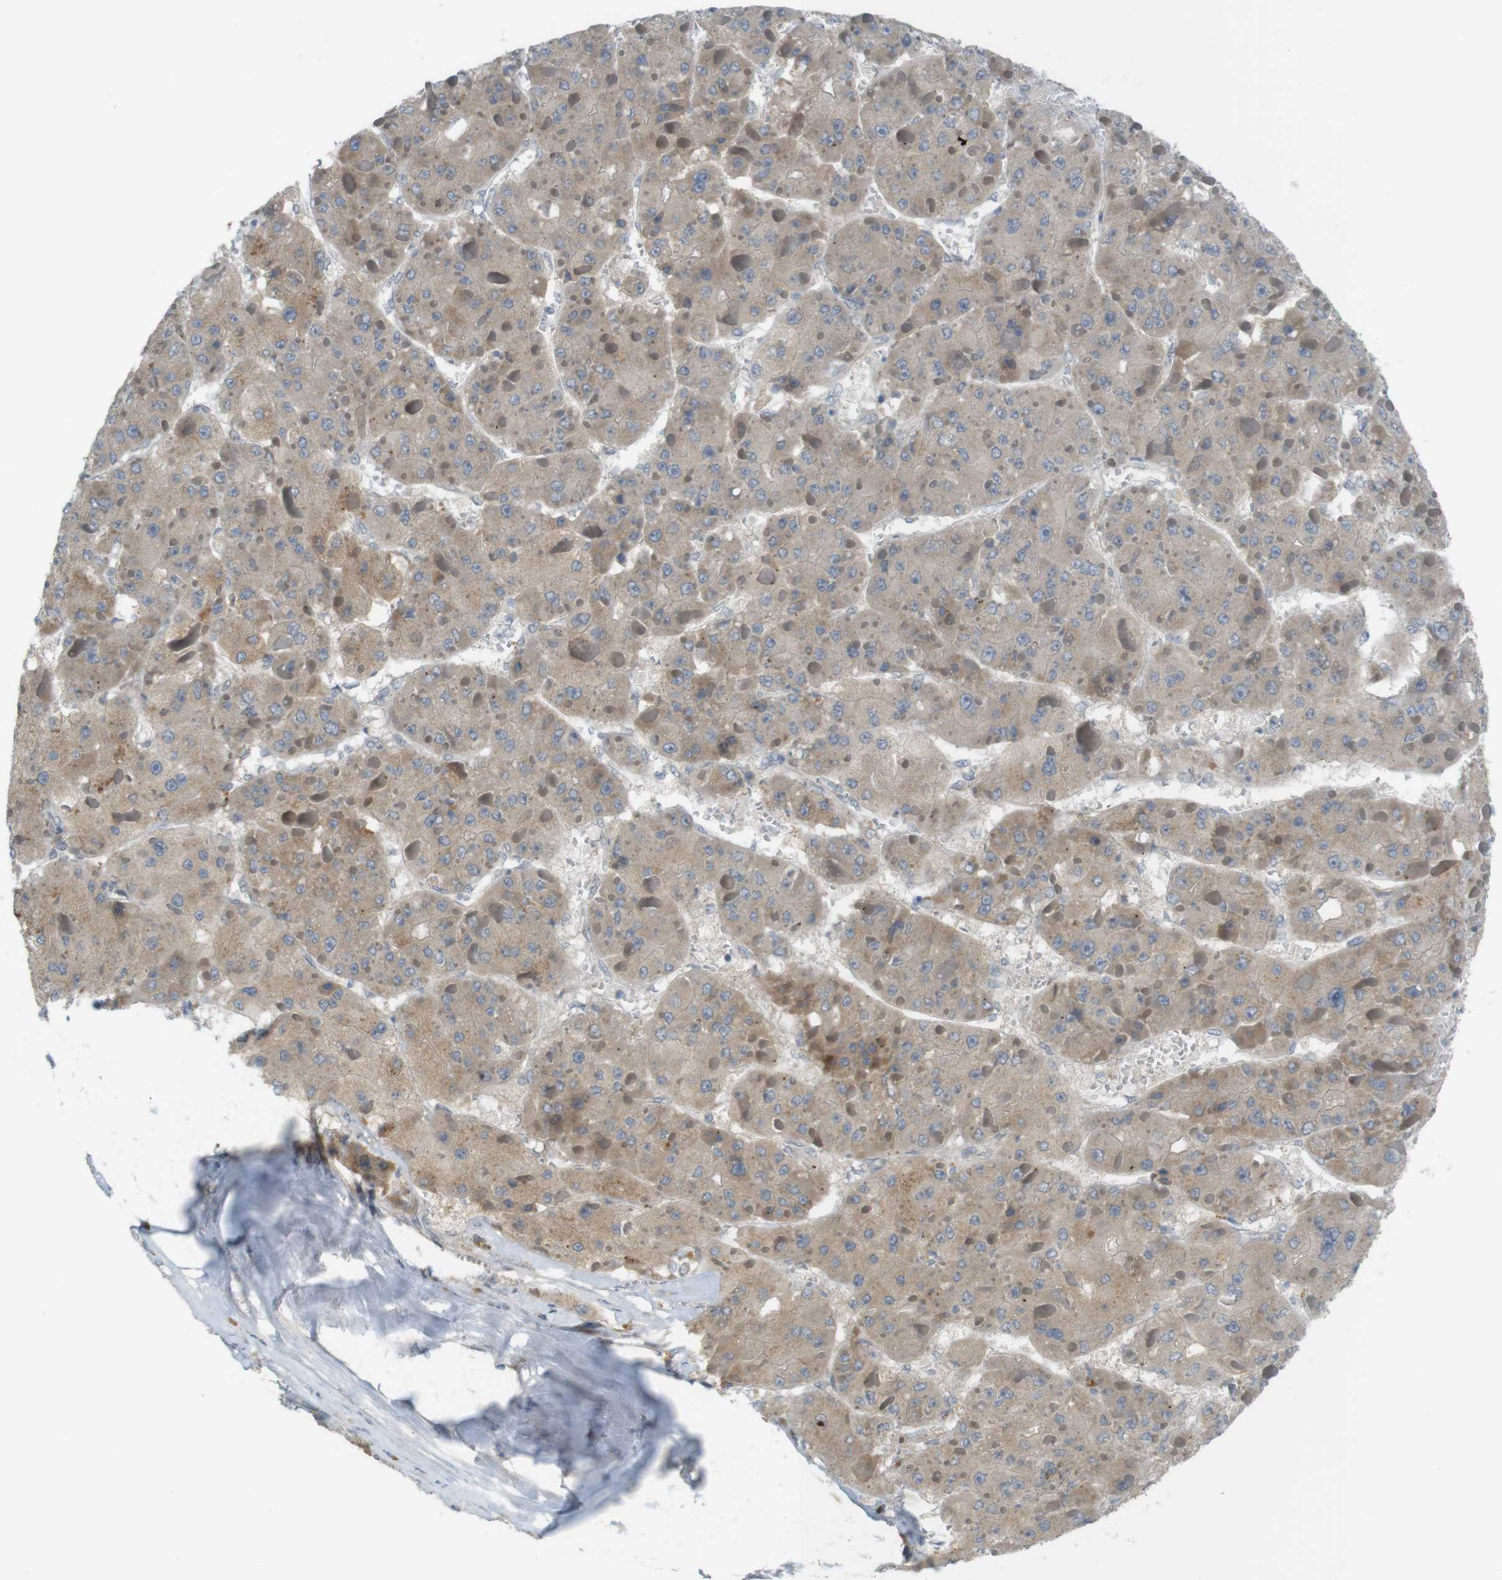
{"staining": {"intensity": "weak", "quantity": "25%-75%", "location": "cytoplasmic/membranous"}, "tissue": "liver cancer", "cell_type": "Tumor cells", "image_type": "cancer", "snomed": [{"axis": "morphology", "description": "Carcinoma, Hepatocellular, NOS"}, {"axis": "topography", "description": "Liver"}], "caption": "This is a histology image of IHC staining of liver cancer, which shows weak expression in the cytoplasmic/membranous of tumor cells.", "gene": "UGT8", "patient": {"sex": "female", "age": 73}}